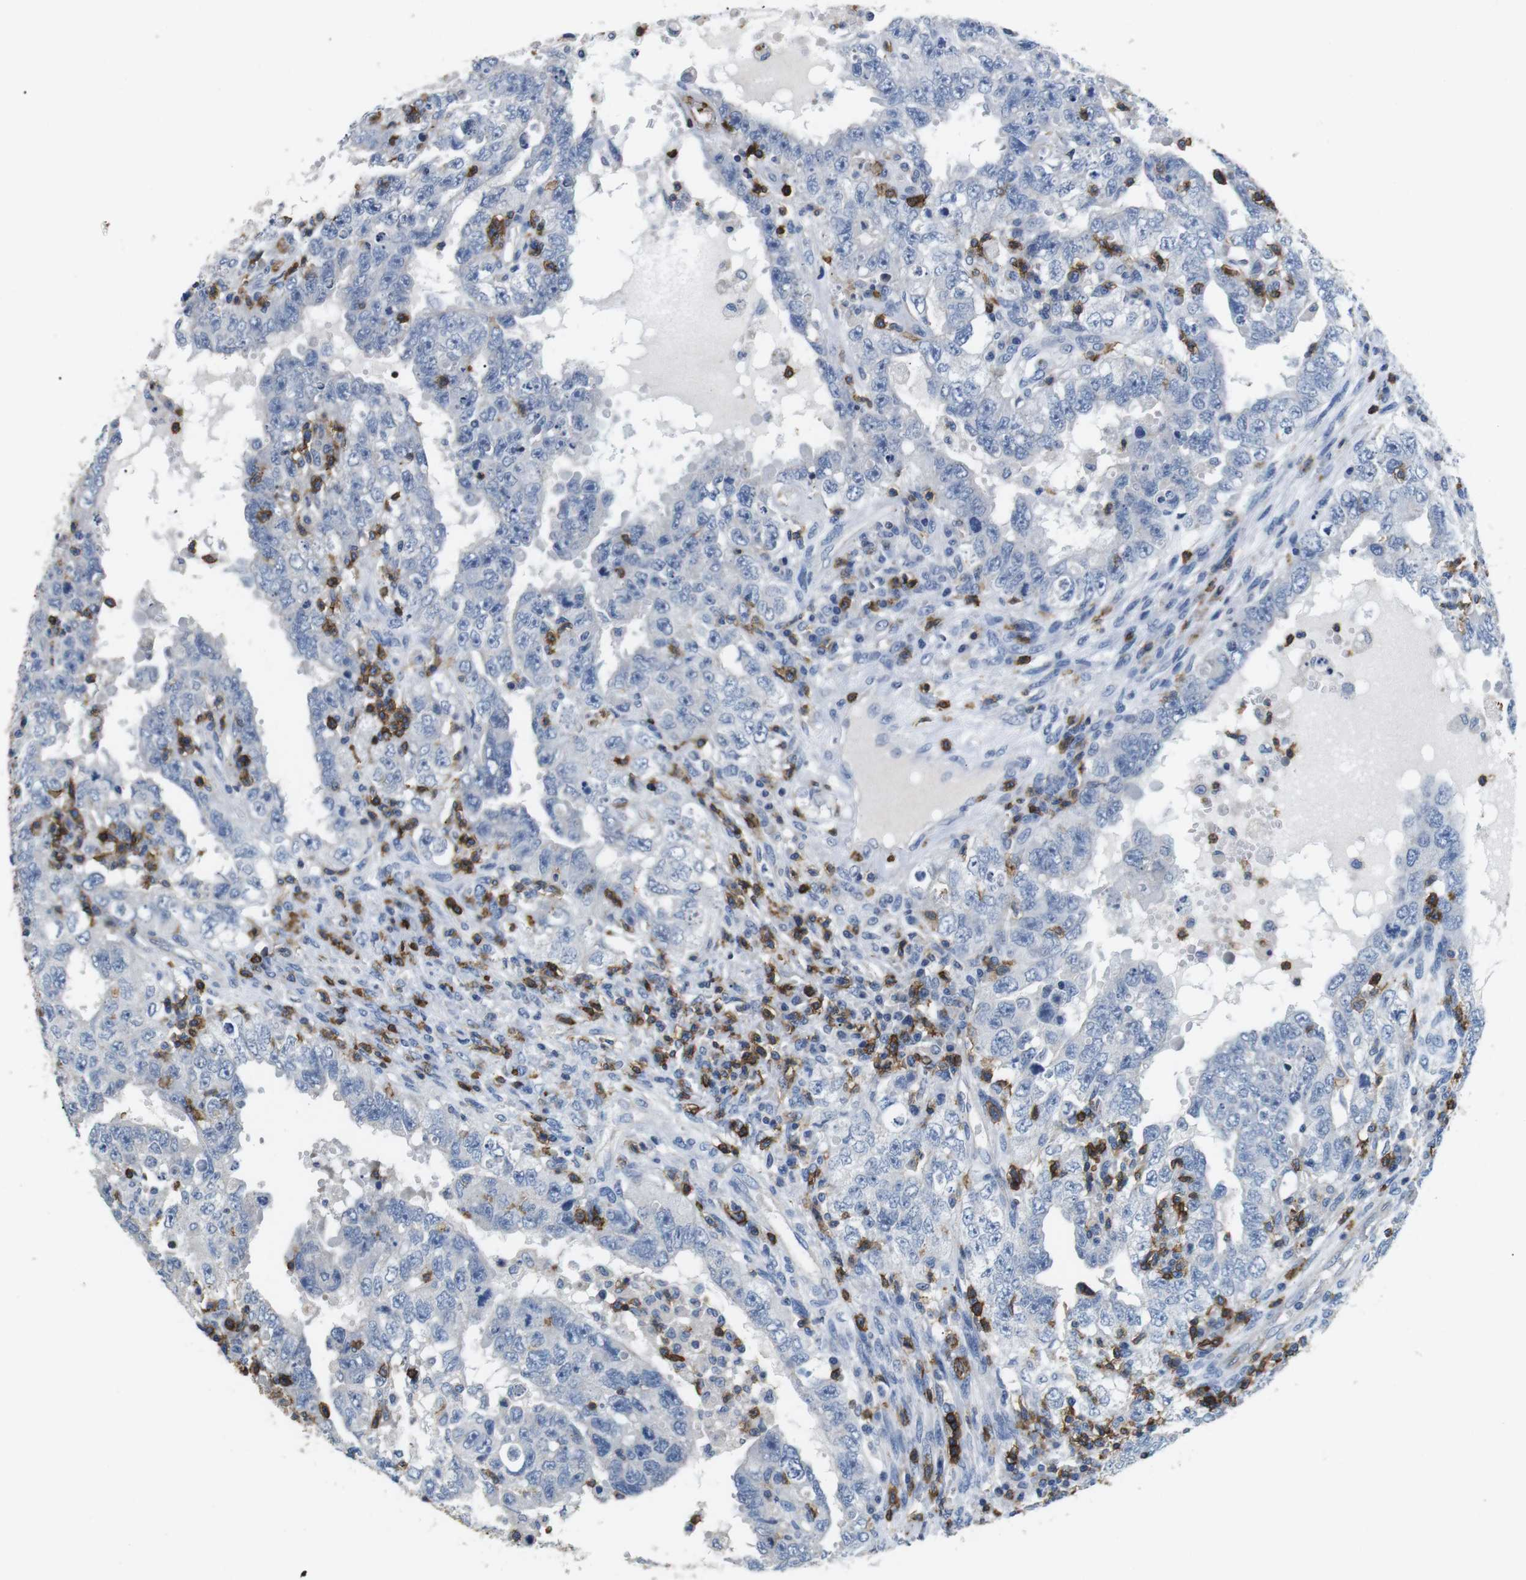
{"staining": {"intensity": "negative", "quantity": "none", "location": "none"}, "tissue": "testis cancer", "cell_type": "Tumor cells", "image_type": "cancer", "snomed": [{"axis": "morphology", "description": "Carcinoma, Embryonal, NOS"}, {"axis": "topography", "description": "Testis"}], "caption": "A high-resolution photomicrograph shows immunohistochemistry (IHC) staining of testis cancer (embryonal carcinoma), which exhibits no significant staining in tumor cells.", "gene": "CD6", "patient": {"sex": "male", "age": 26}}